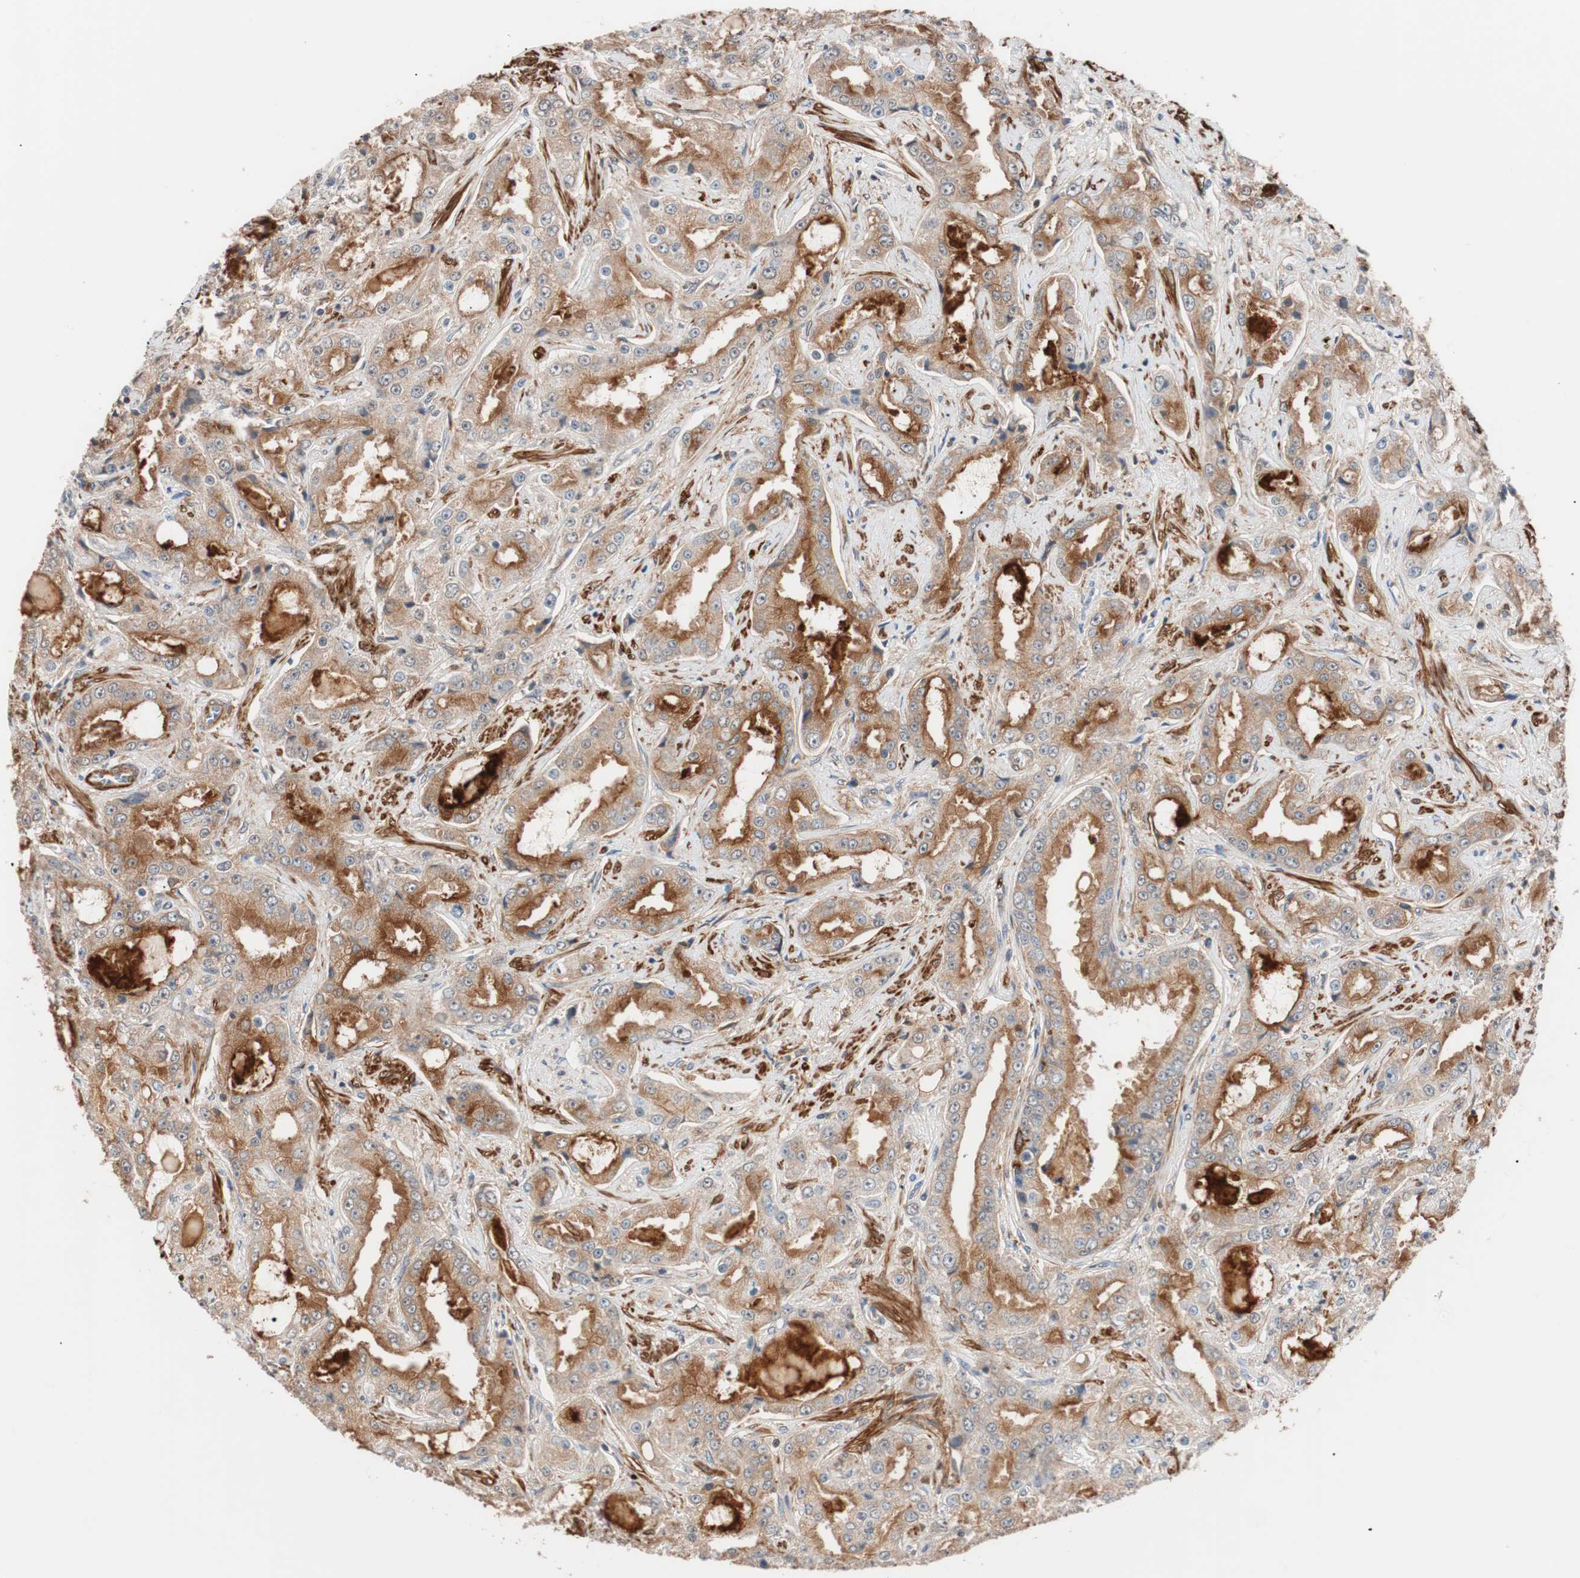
{"staining": {"intensity": "weak", "quantity": ">75%", "location": "cytoplasmic/membranous"}, "tissue": "prostate cancer", "cell_type": "Tumor cells", "image_type": "cancer", "snomed": [{"axis": "morphology", "description": "Adenocarcinoma, High grade"}, {"axis": "topography", "description": "Prostate"}], "caption": "Tumor cells exhibit weak cytoplasmic/membranous staining in approximately >75% of cells in high-grade adenocarcinoma (prostate).", "gene": "LITAF", "patient": {"sex": "male", "age": 73}}